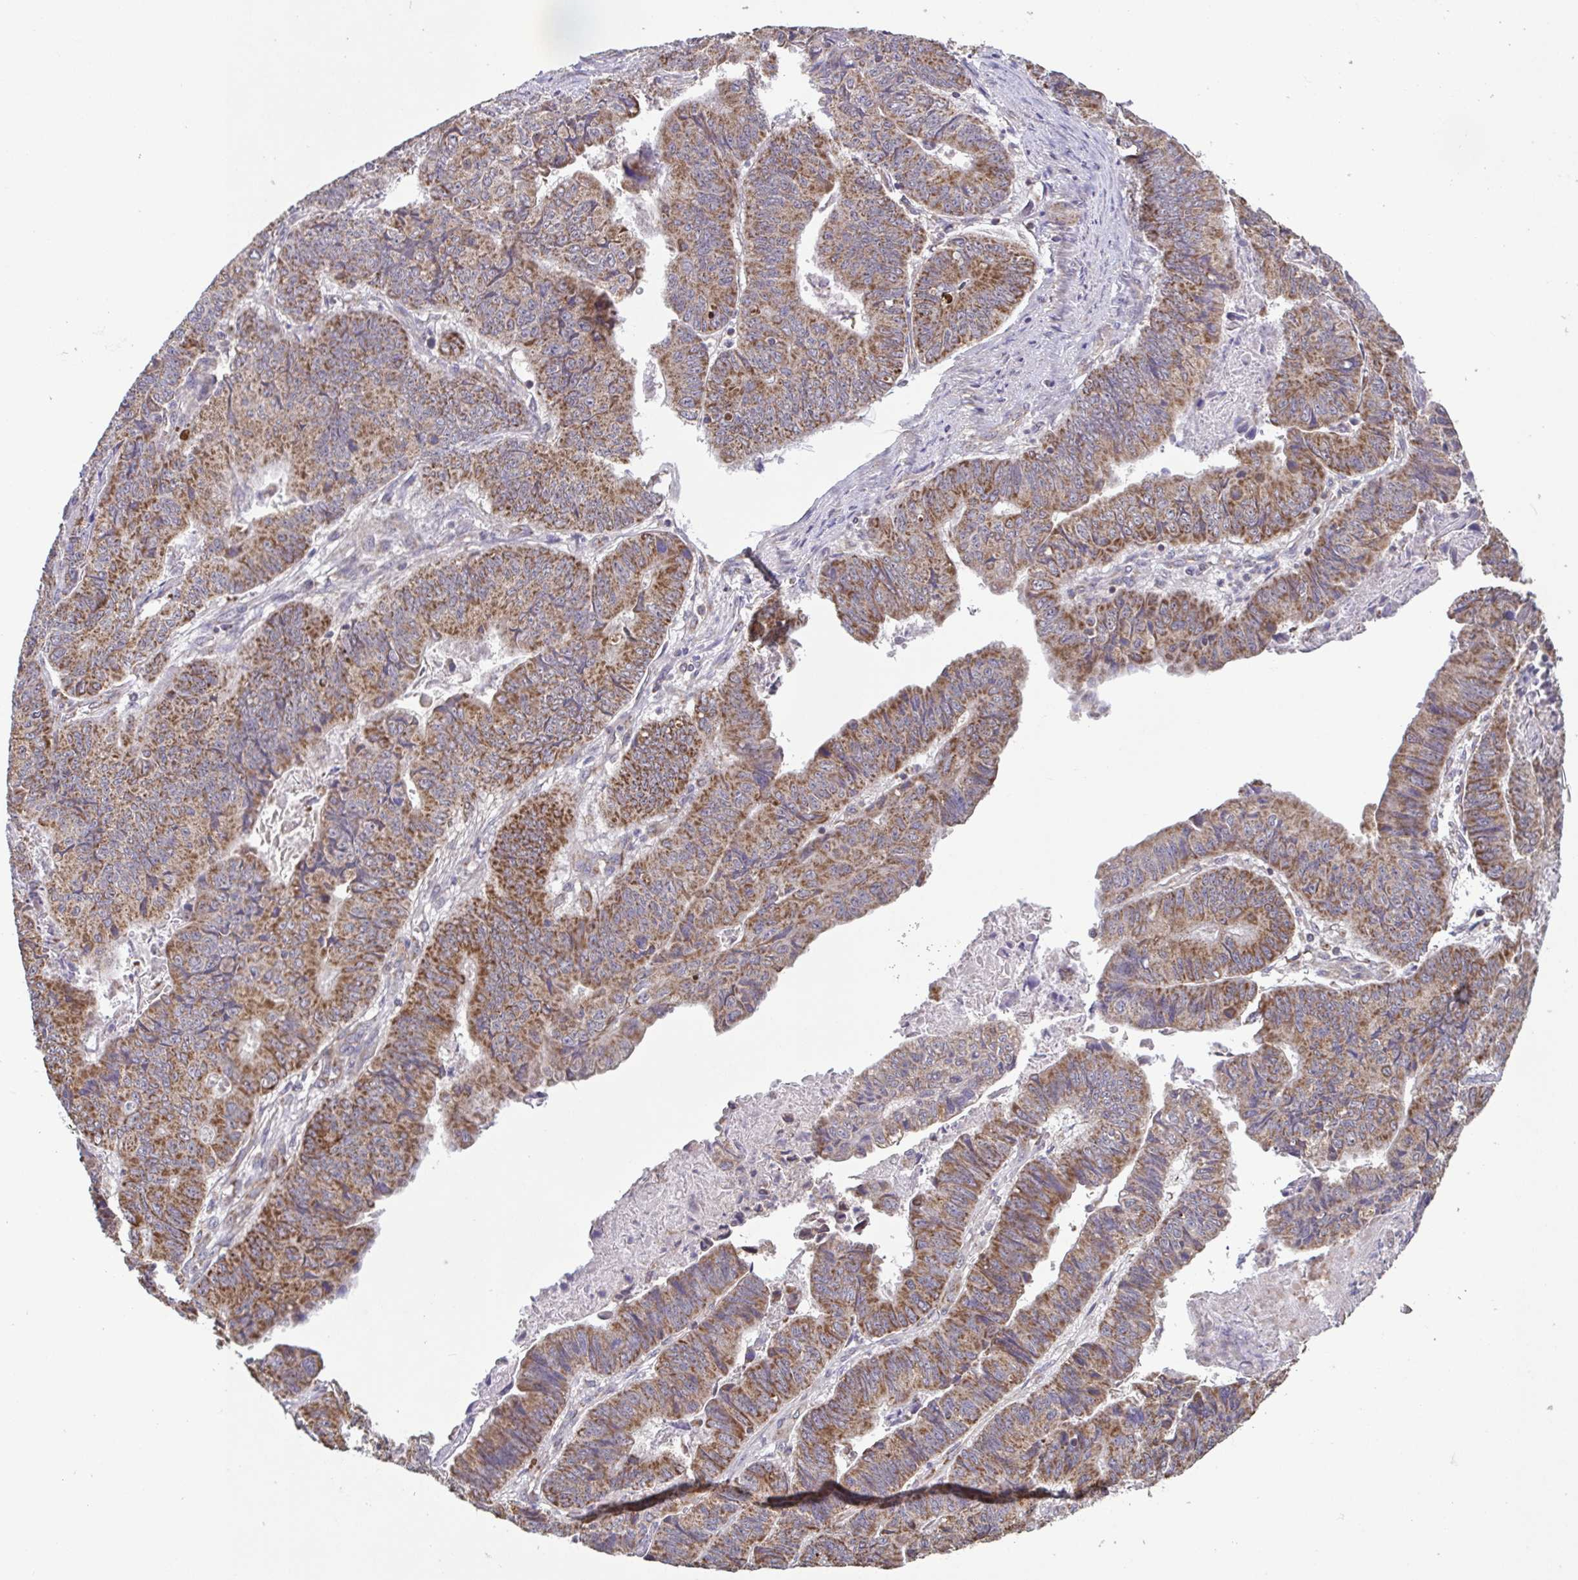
{"staining": {"intensity": "moderate", "quantity": ">75%", "location": "cytoplasmic/membranous"}, "tissue": "stomach cancer", "cell_type": "Tumor cells", "image_type": "cancer", "snomed": [{"axis": "morphology", "description": "Adenocarcinoma, NOS"}, {"axis": "topography", "description": "Stomach, lower"}], "caption": "Moderate cytoplasmic/membranous expression is present in approximately >75% of tumor cells in stomach cancer.", "gene": "DIP2B", "patient": {"sex": "male", "age": 77}}